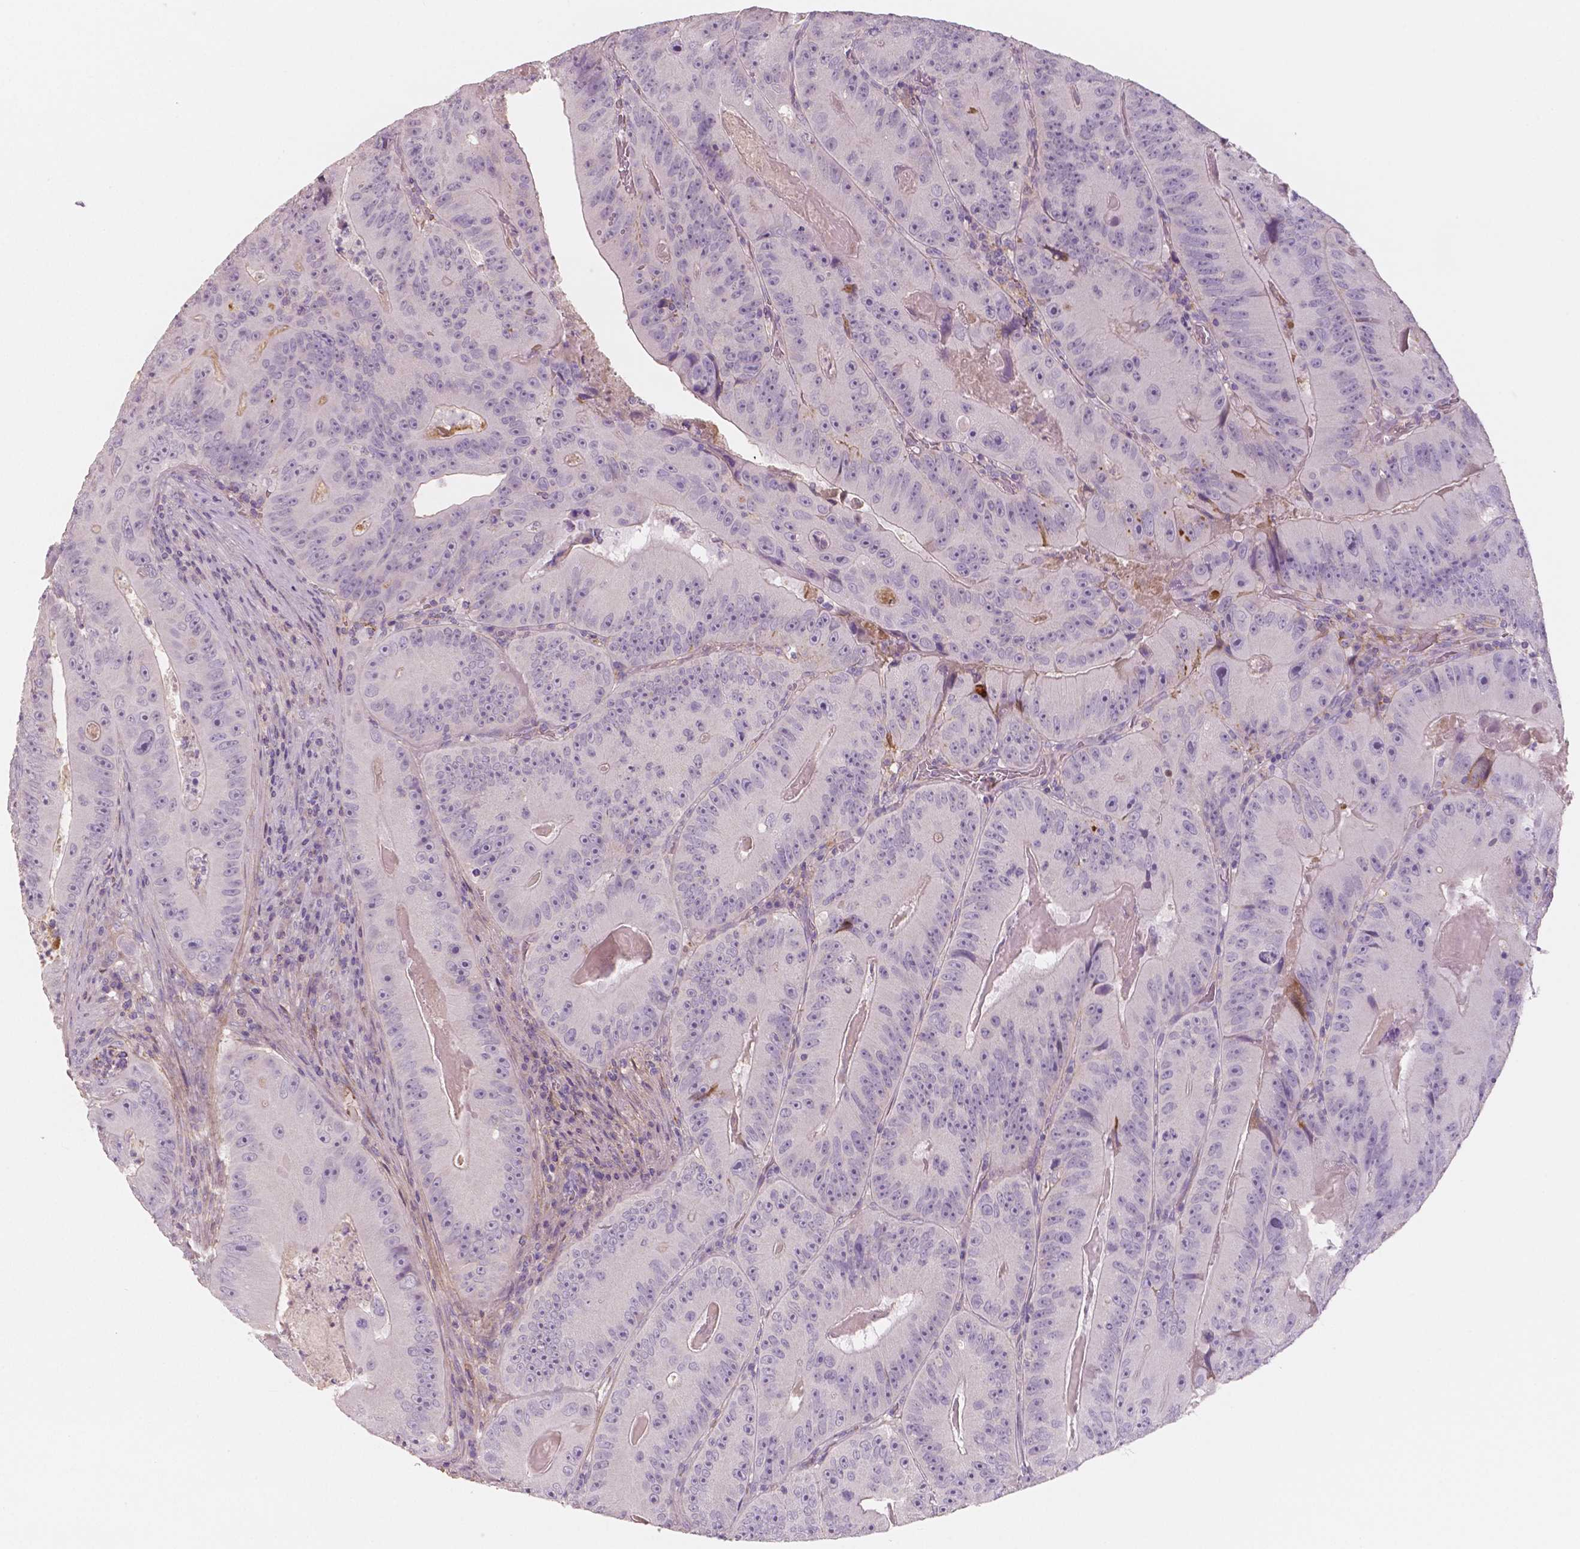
{"staining": {"intensity": "negative", "quantity": "none", "location": "none"}, "tissue": "colorectal cancer", "cell_type": "Tumor cells", "image_type": "cancer", "snomed": [{"axis": "morphology", "description": "Adenocarcinoma, NOS"}, {"axis": "topography", "description": "Colon"}], "caption": "Immunohistochemical staining of colorectal cancer displays no significant expression in tumor cells.", "gene": "APOA4", "patient": {"sex": "female", "age": 86}}